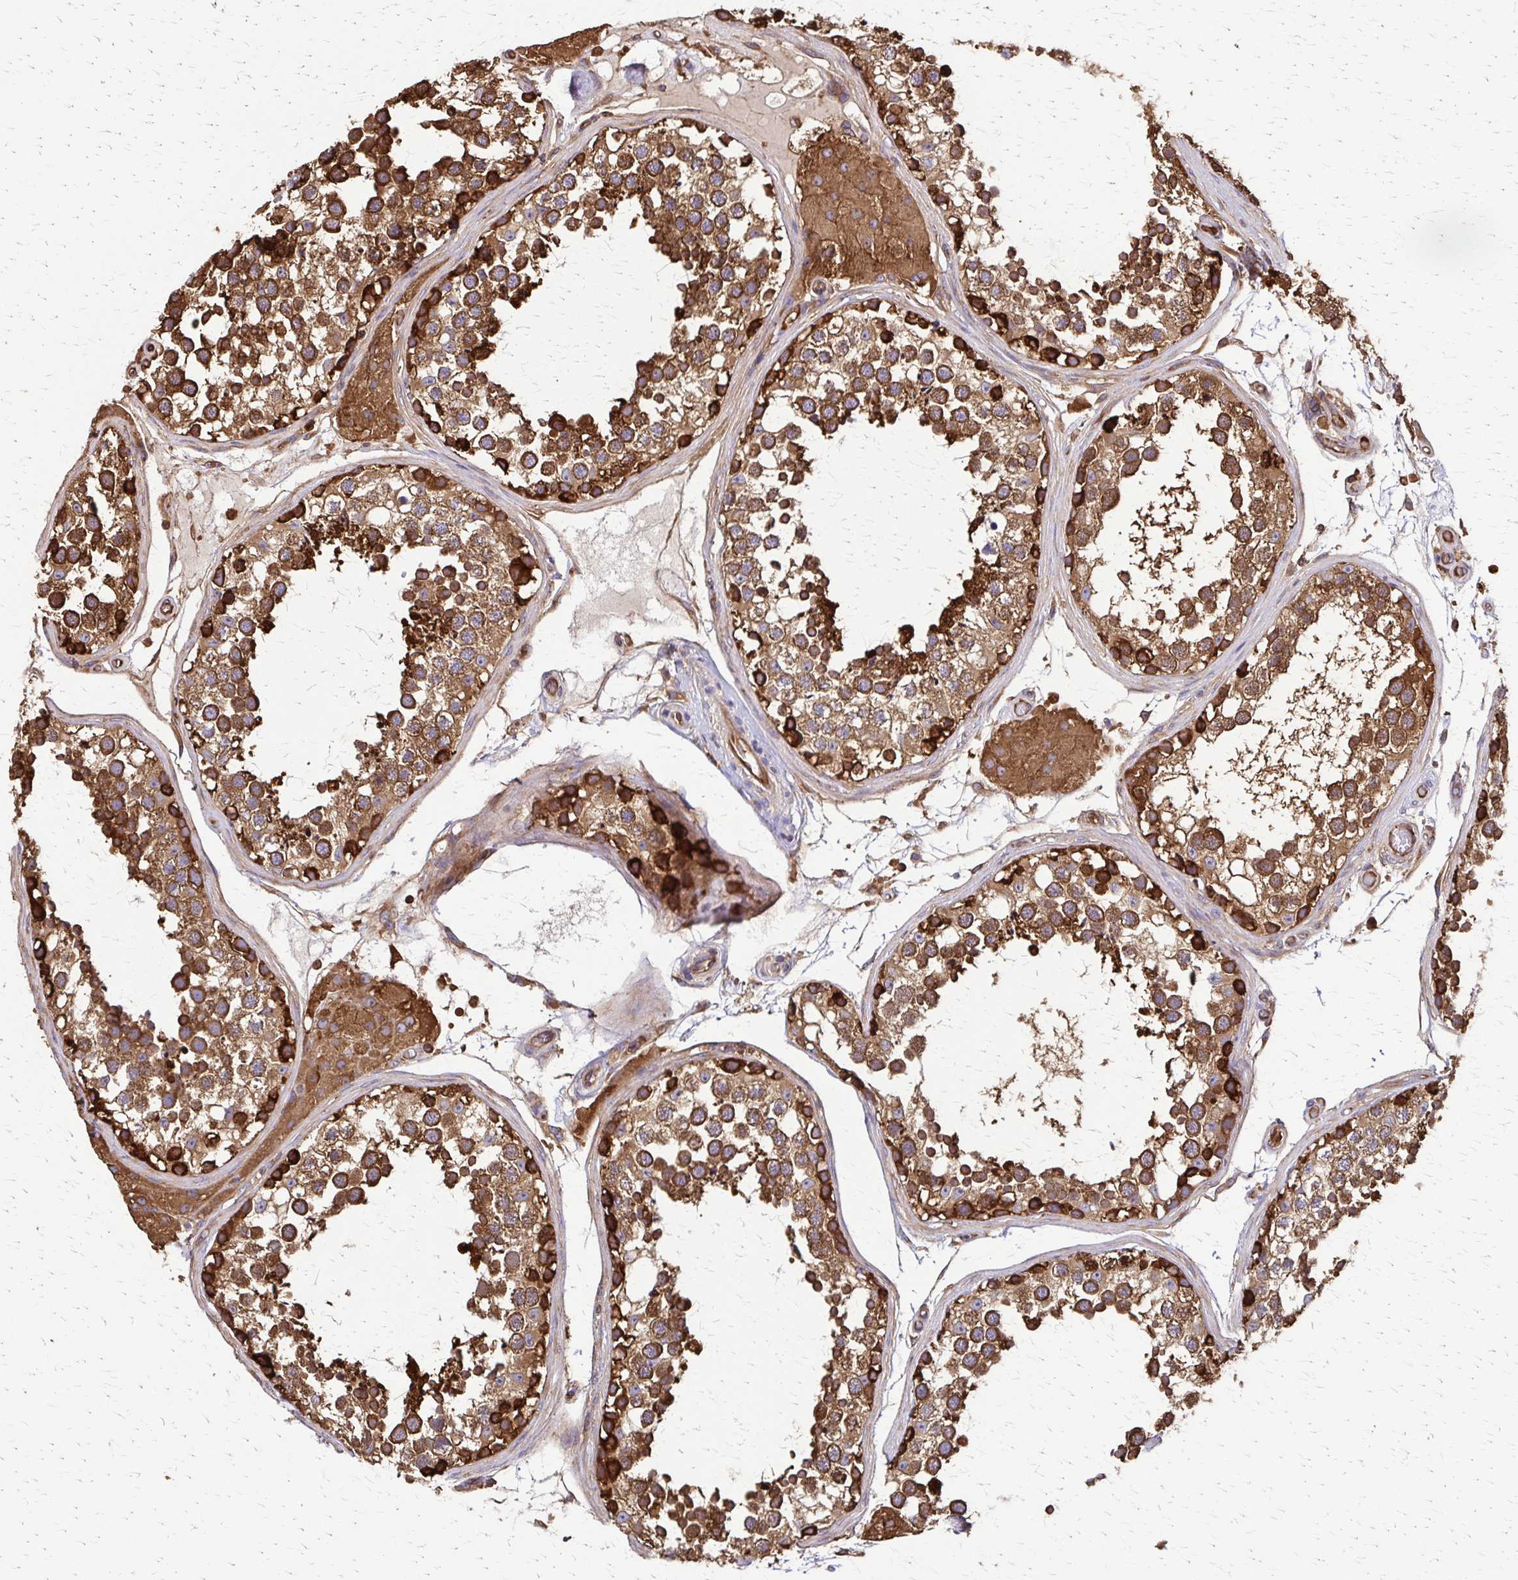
{"staining": {"intensity": "strong", "quantity": ">75%", "location": "cytoplasmic/membranous"}, "tissue": "testis", "cell_type": "Cells in seminiferous ducts", "image_type": "normal", "snomed": [{"axis": "morphology", "description": "Normal tissue, NOS"}, {"axis": "morphology", "description": "Seminoma, NOS"}, {"axis": "topography", "description": "Testis"}], "caption": "Cells in seminiferous ducts demonstrate strong cytoplasmic/membranous staining in approximately >75% of cells in unremarkable testis.", "gene": "EEF2", "patient": {"sex": "male", "age": 65}}